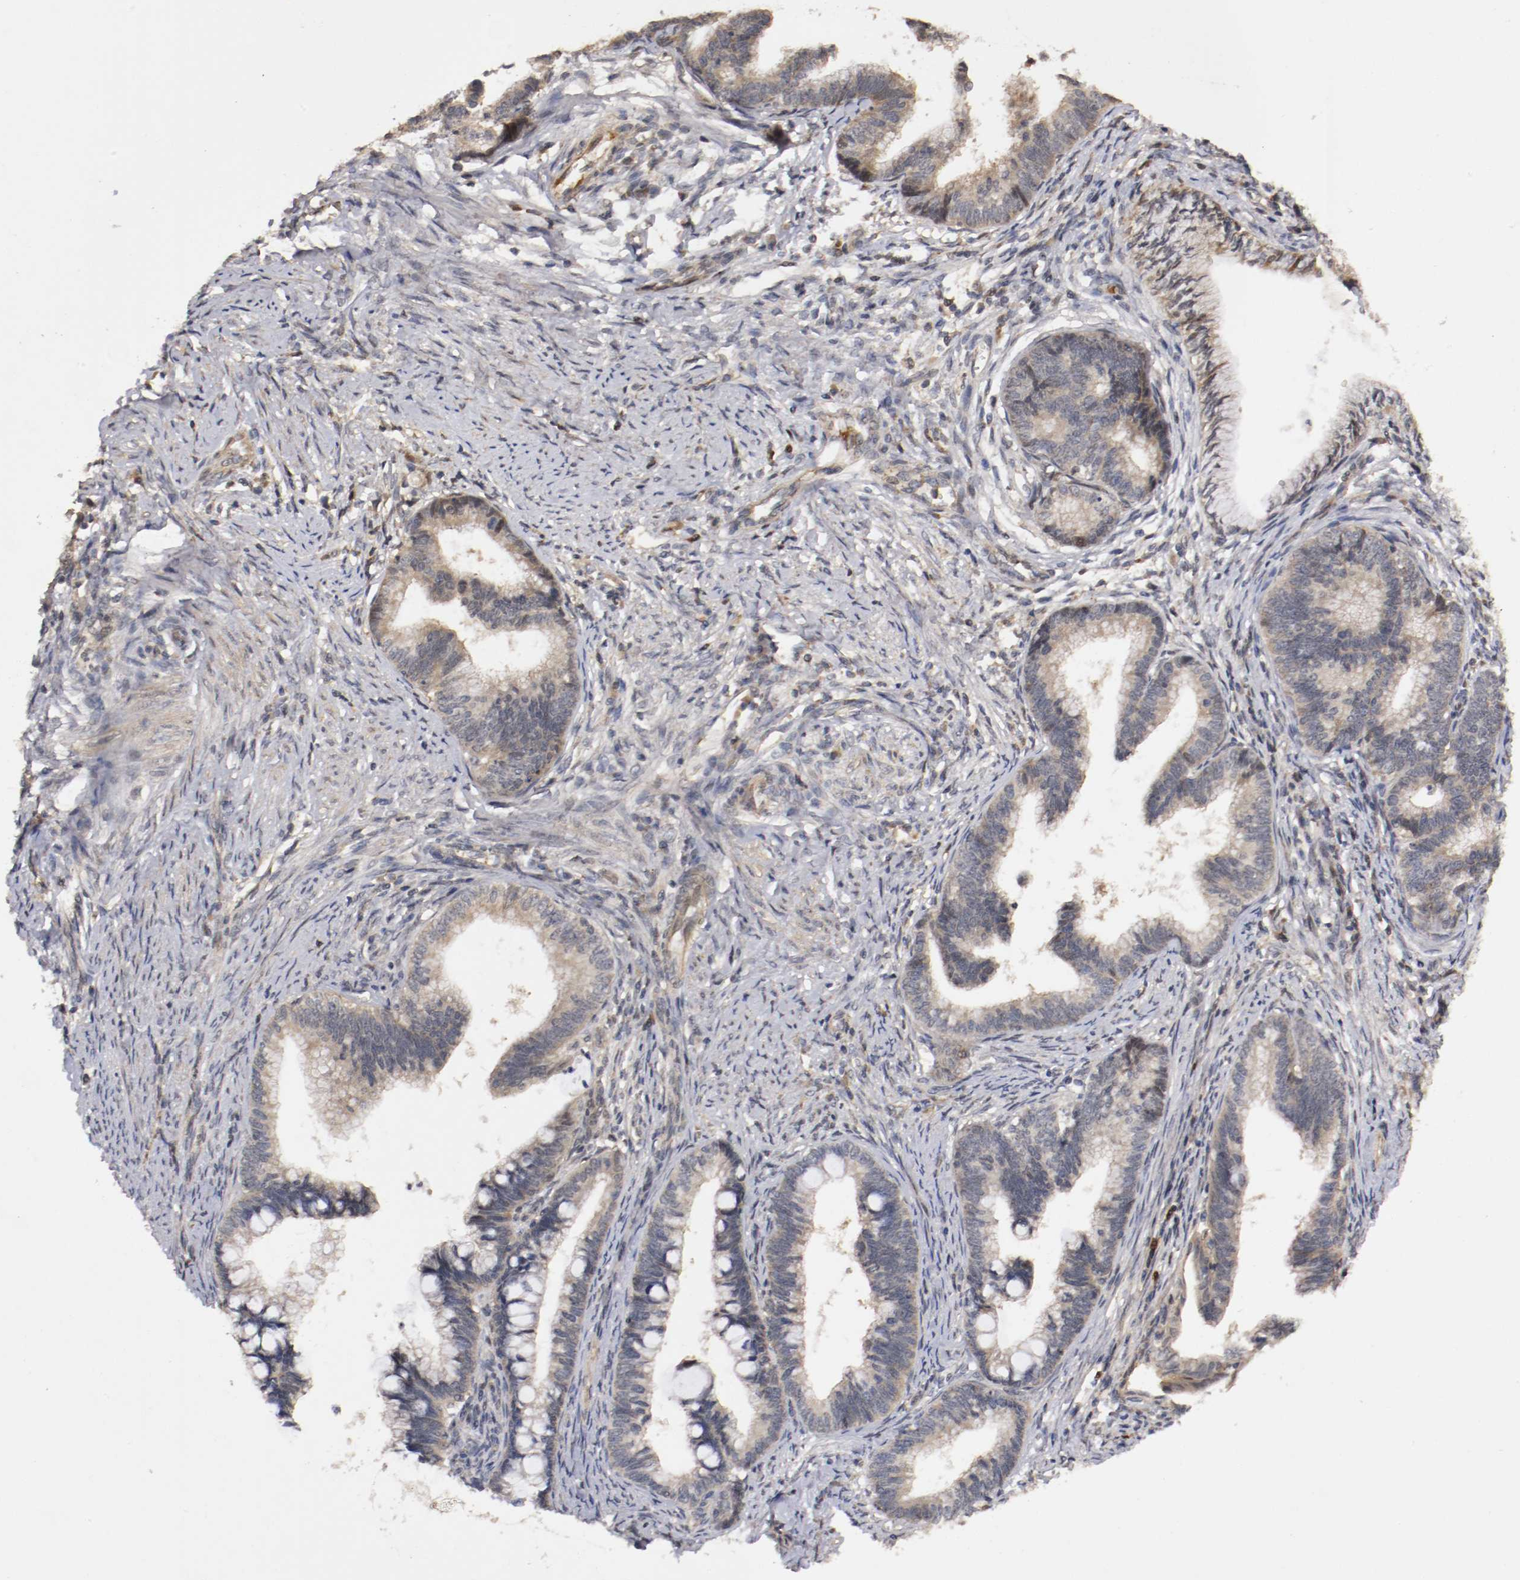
{"staining": {"intensity": "weak", "quantity": "25%-75%", "location": "cytoplasmic/membranous"}, "tissue": "cervical cancer", "cell_type": "Tumor cells", "image_type": "cancer", "snomed": [{"axis": "morphology", "description": "Adenocarcinoma, NOS"}, {"axis": "topography", "description": "Cervix"}], "caption": "The photomicrograph exhibits immunohistochemical staining of cervical cancer (adenocarcinoma). There is weak cytoplasmic/membranous positivity is present in approximately 25%-75% of tumor cells. Using DAB (brown) and hematoxylin (blue) stains, captured at high magnification using brightfield microscopy.", "gene": "TNFRSF1B", "patient": {"sex": "female", "age": 36}}